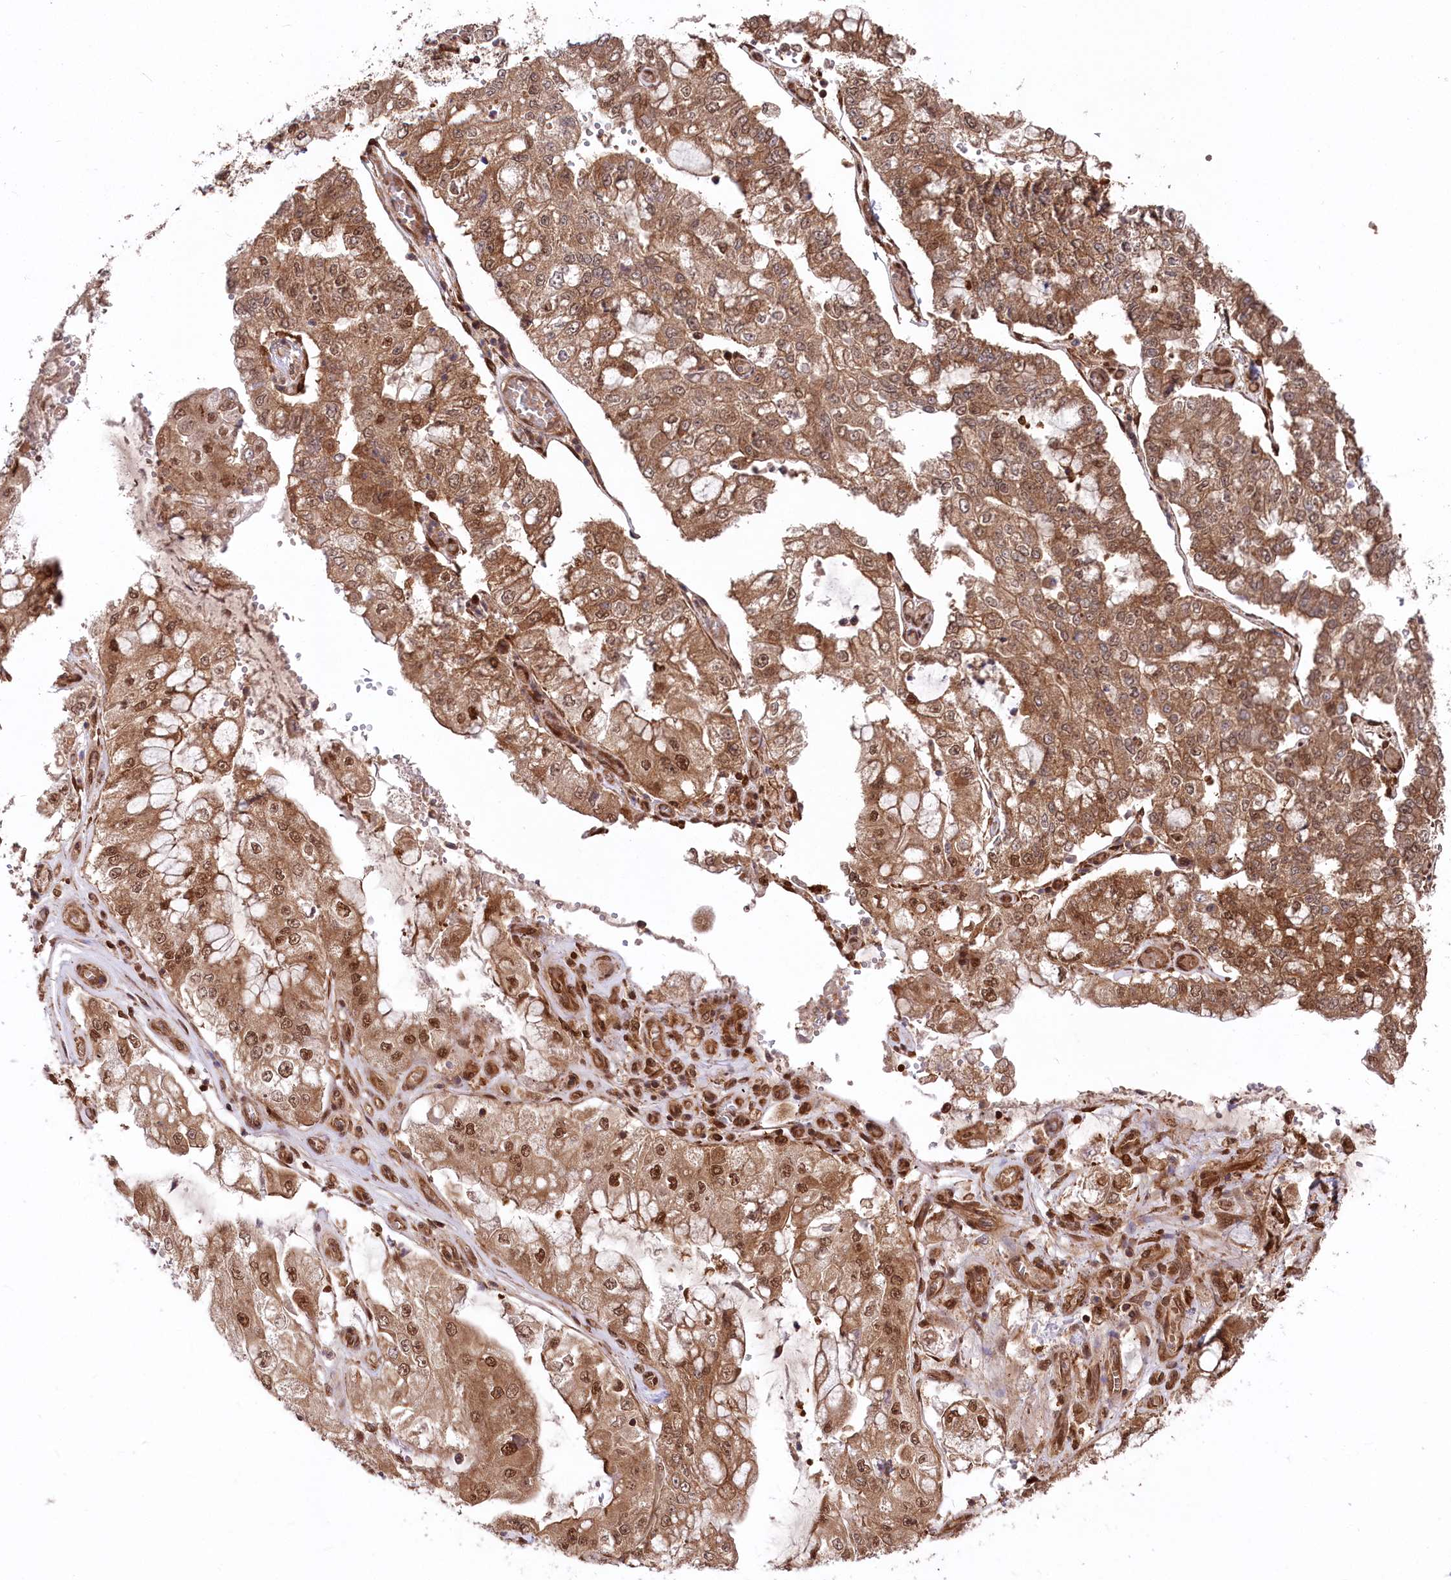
{"staining": {"intensity": "moderate", "quantity": ">75%", "location": "cytoplasmic/membranous,nuclear"}, "tissue": "stomach cancer", "cell_type": "Tumor cells", "image_type": "cancer", "snomed": [{"axis": "morphology", "description": "Adenocarcinoma, NOS"}, {"axis": "topography", "description": "Stomach"}], "caption": "Stomach adenocarcinoma tissue displays moderate cytoplasmic/membranous and nuclear staining in approximately >75% of tumor cells", "gene": "PSMA1", "patient": {"sex": "male", "age": 76}}